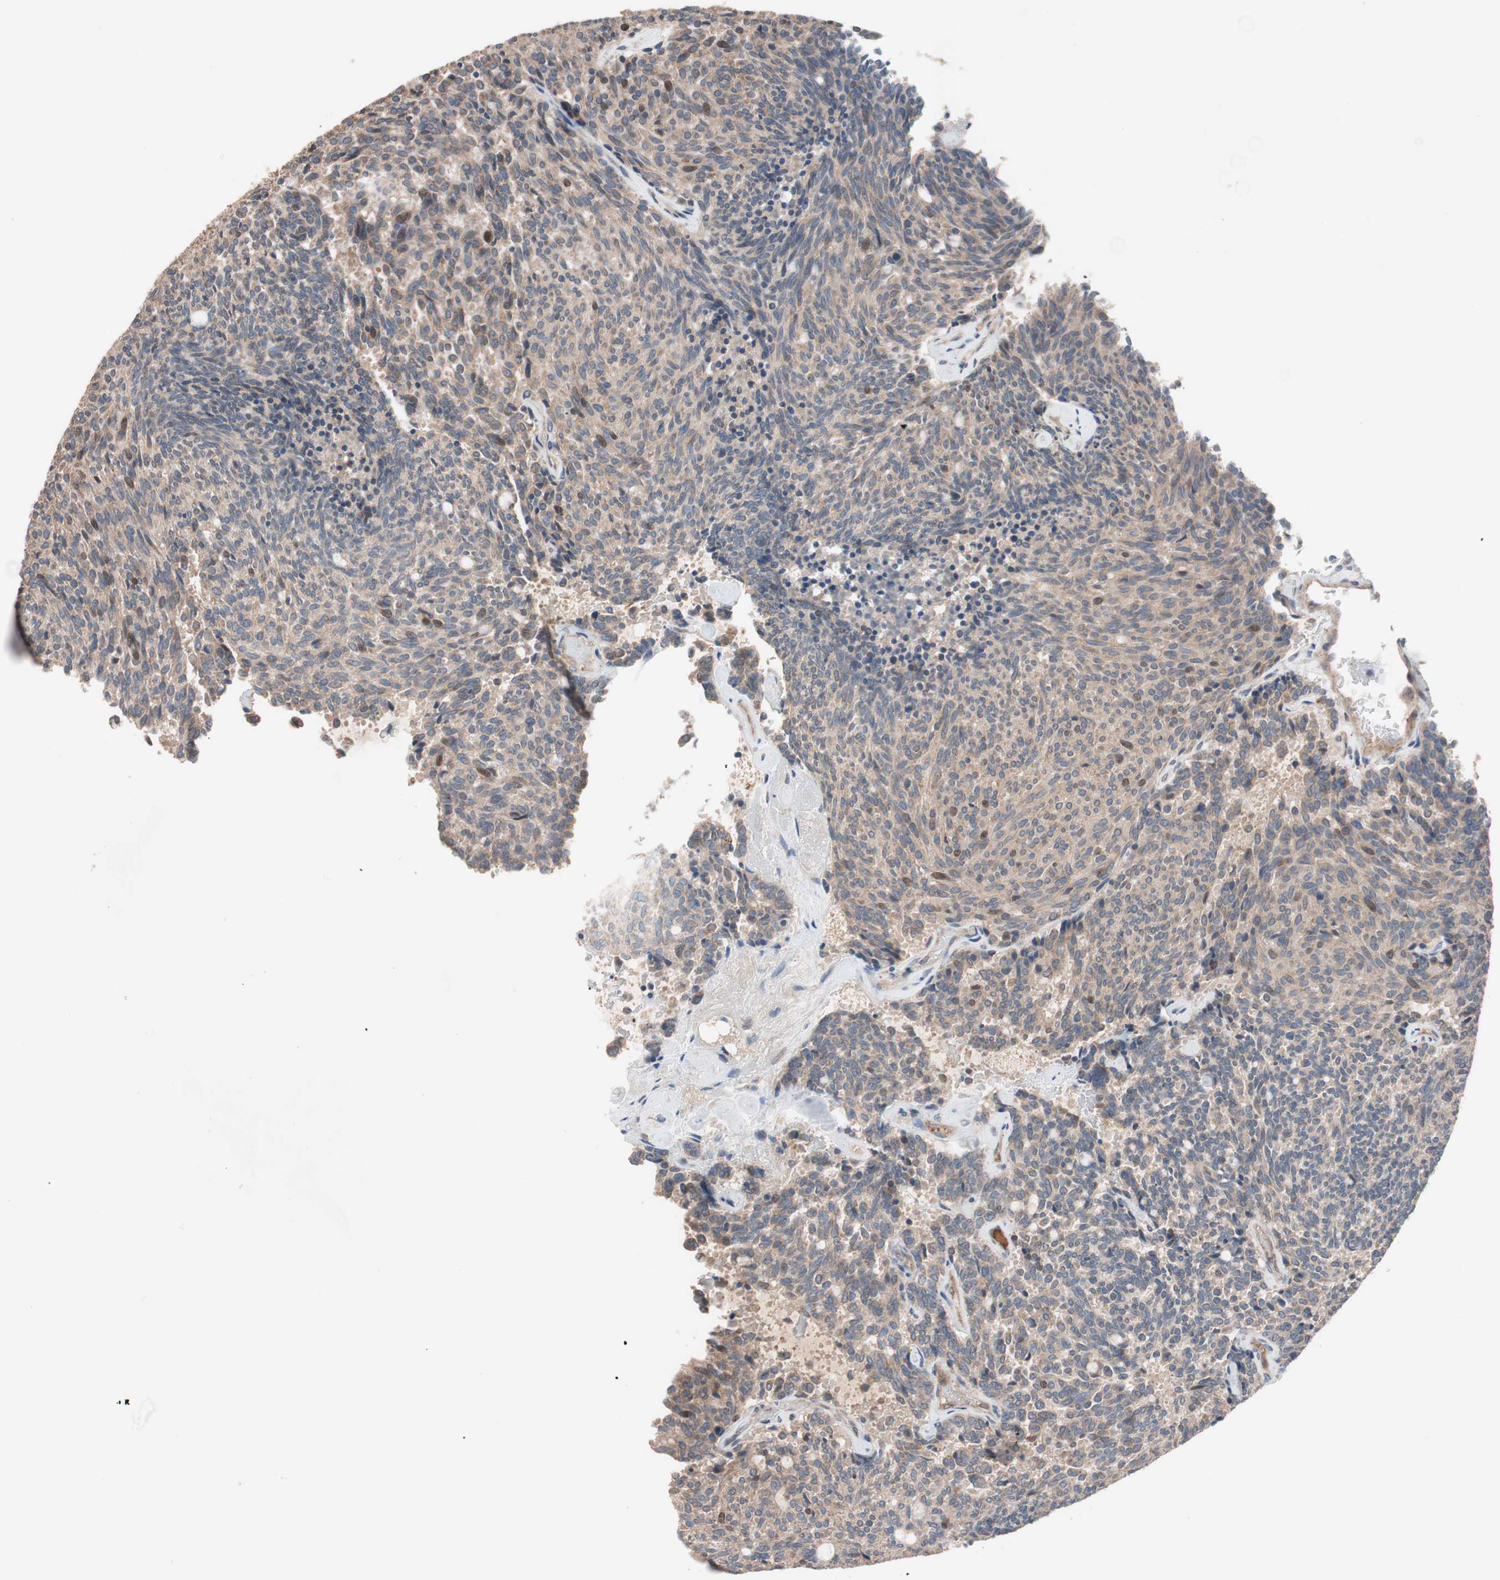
{"staining": {"intensity": "moderate", "quantity": ">75%", "location": "cytoplasmic/membranous"}, "tissue": "carcinoid", "cell_type": "Tumor cells", "image_type": "cancer", "snomed": [{"axis": "morphology", "description": "Carcinoid, malignant, NOS"}, {"axis": "topography", "description": "Pancreas"}], "caption": "A brown stain shows moderate cytoplasmic/membranous staining of a protein in carcinoid tumor cells.", "gene": "SDC4", "patient": {"sex": "female", "age": 54}}